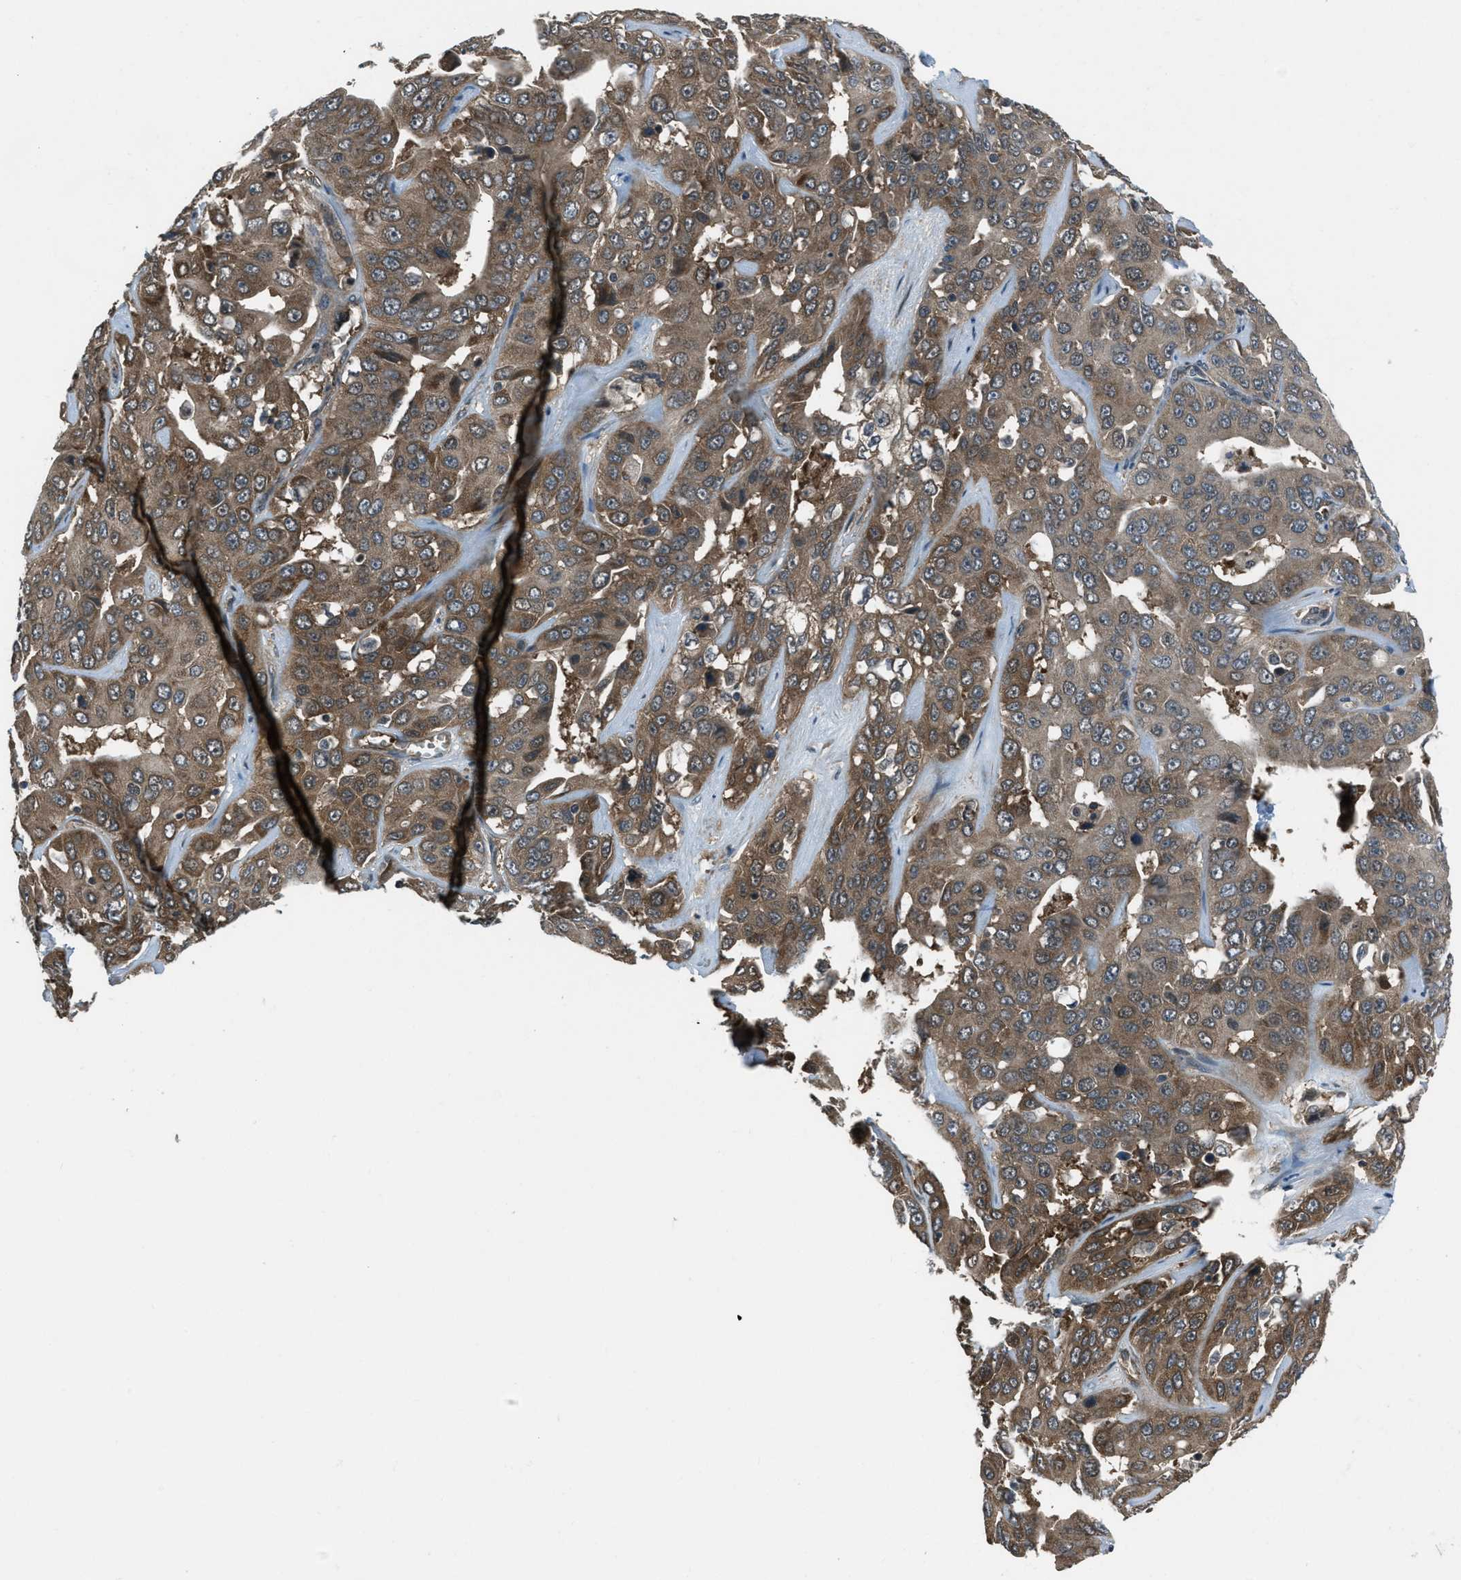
{"staining": {"intensity": "moderate", "quantity": ">75%", "location": "cytoplasmic/membranous"}, "tissue": "liver cancer", "cell_type": "Tumor cells", "image_type": "cancer", "snomed": [{"axis": "morphology", "description": "Cholangiocarcinoma"}, {"axis": "topography", "description": "Liver"}], "caption": "This is an image of immunohistochemistry (IHC) staining of liver cholangiocarcinoma, which shows moderate expression in the cytoplasmic/membranous of tumor cells.", "gene": "ASAP2", "patient": {"sex": "female", "age": 52}}